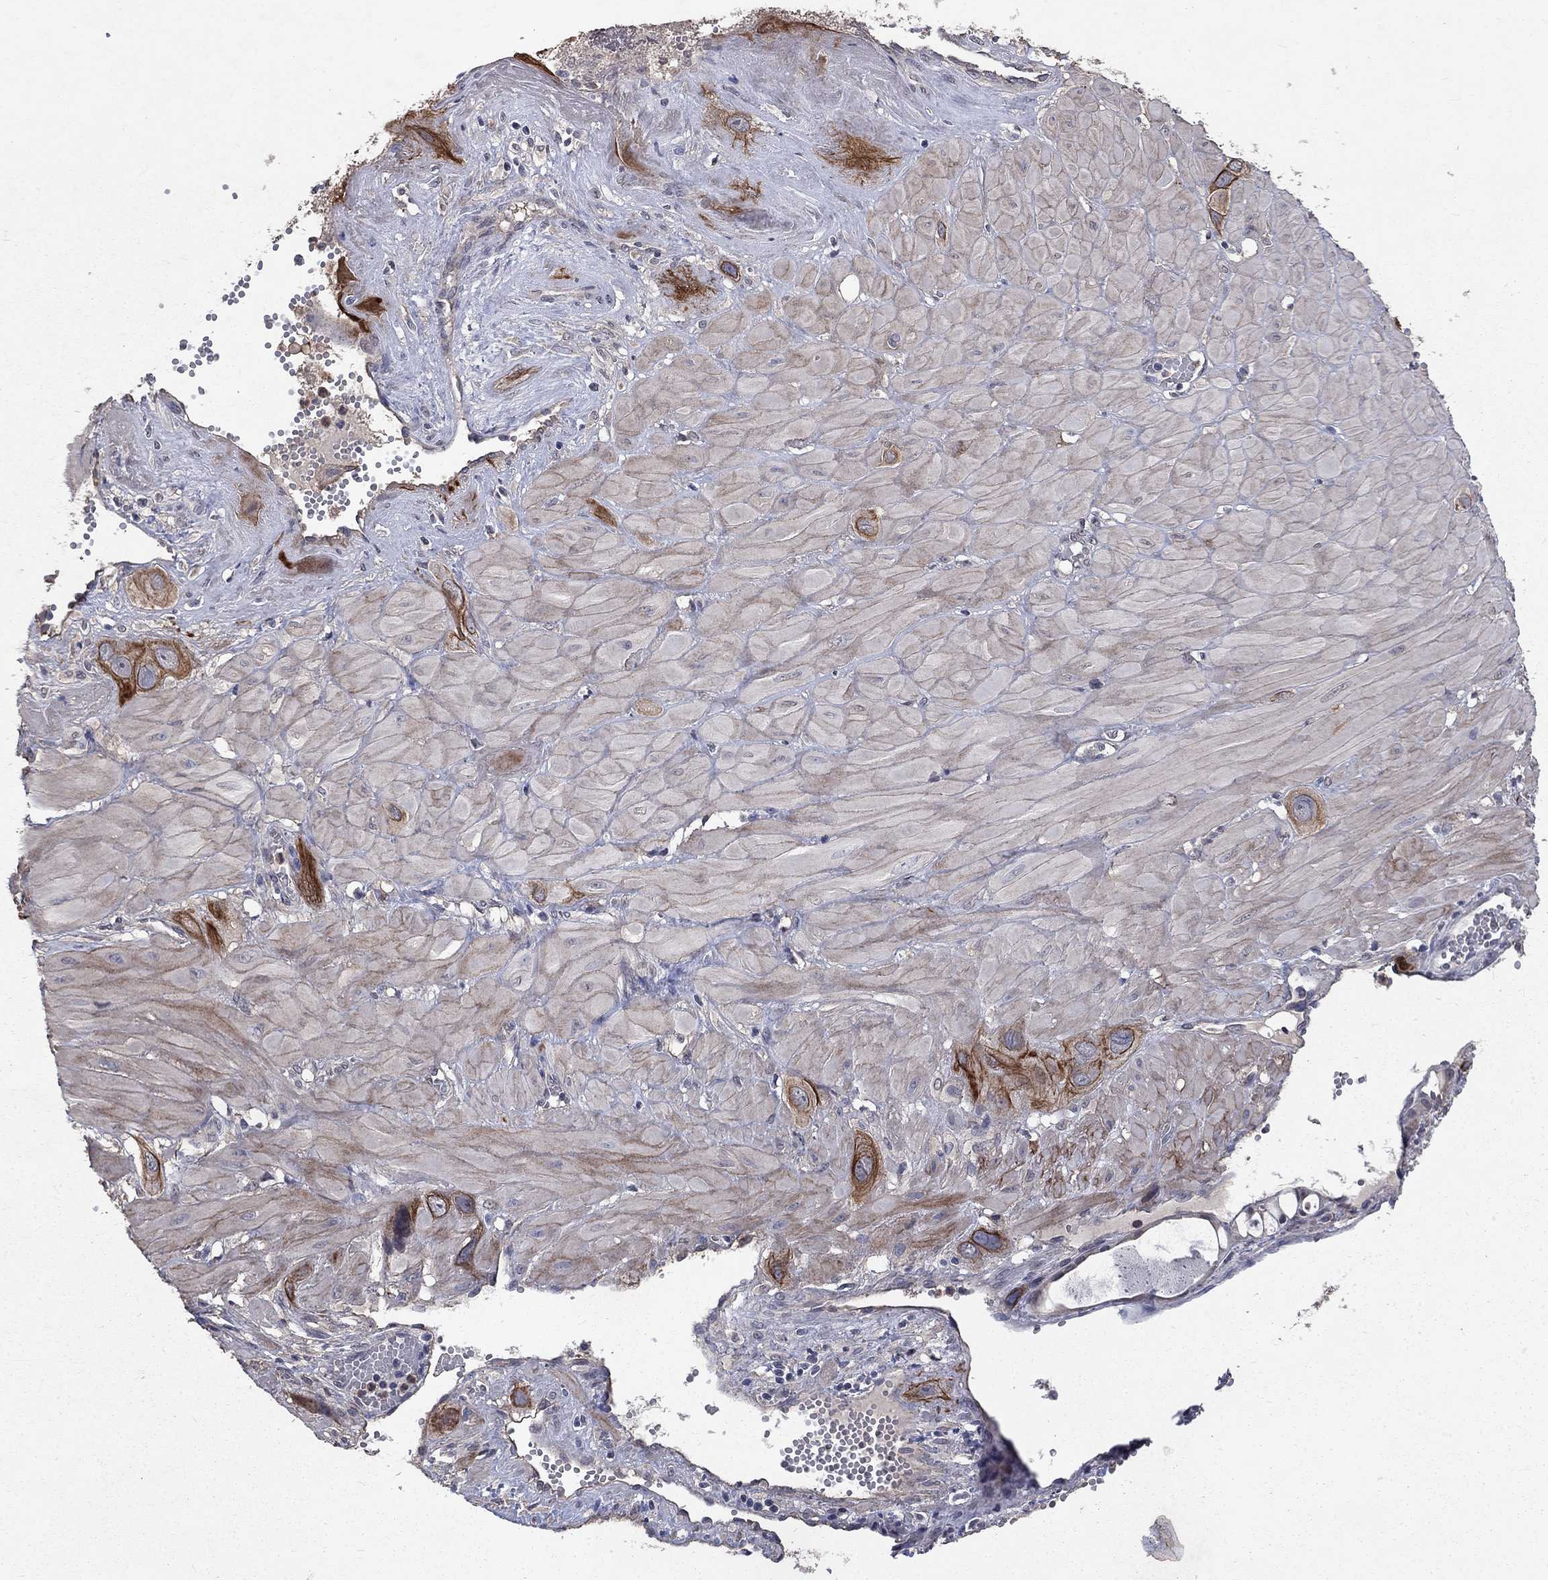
{"staining": {"intensity": "strong", "quantity": "<25%", "location": "cytoplasmic/membranous"}, "tissue": "cervical cancer", "cell_type": "Tumor cells", "image_type": "cancer", "snomed": [{"axis": "morphology", "description": "Squamous cell carcinoma, NOS"}, {"axis": "topography", "description": "Cervix"}], "caption": "The histopathology image demonstrates a brown stain indicating the presence of a protein in the cytoplasmic/membranous of tumor cells in cervical cancer.", "gene": "CHST5", "patient": {"sex": "female", "age": 34}}